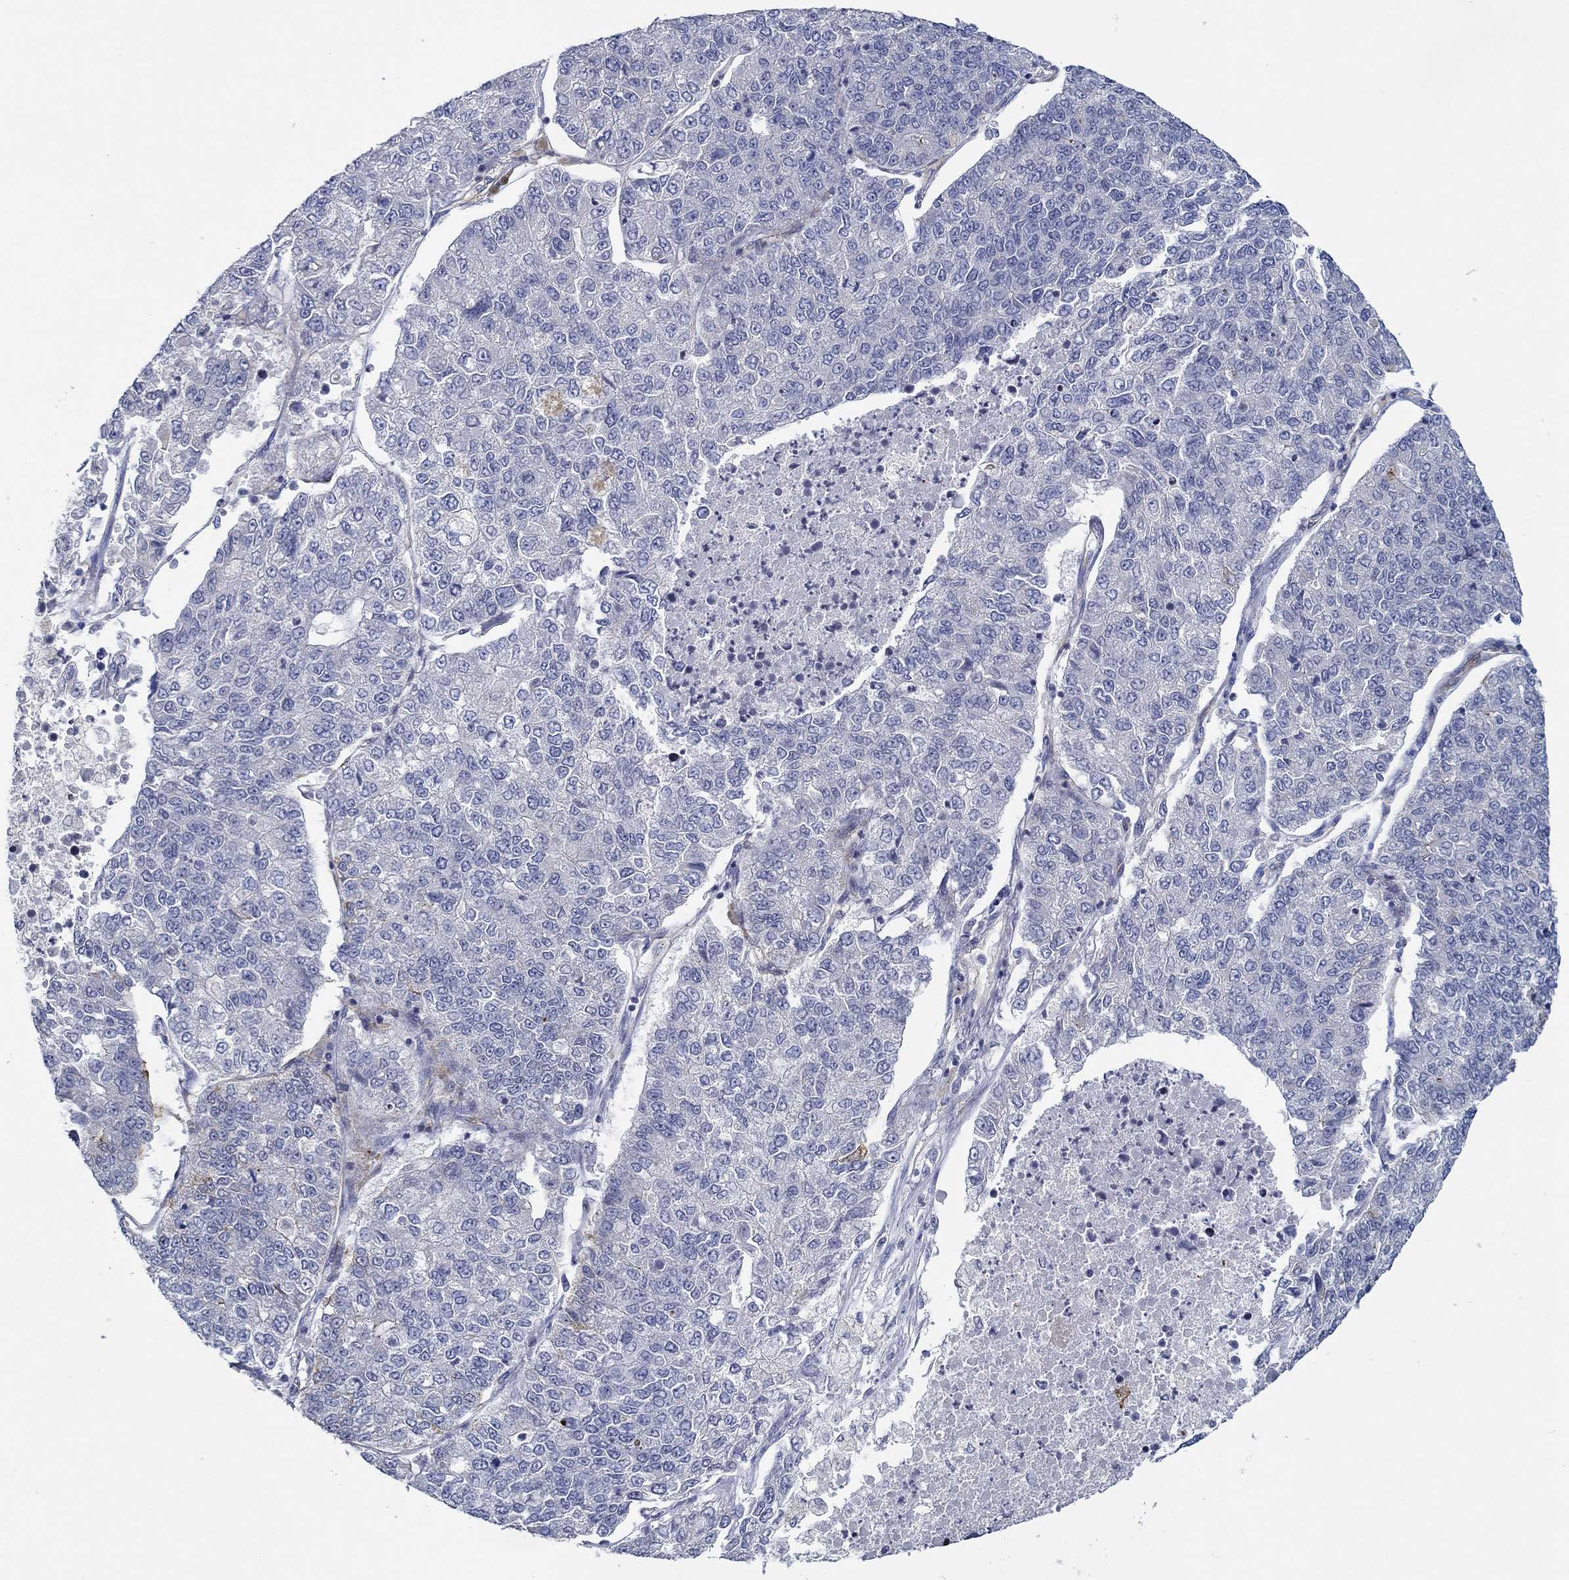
{"staining": {"intensity": "negative", "quantity": "none", "location": "none"}, "tissue": "lung cancer", "cell_type": "Tumor cells", "image_type": "cancer", "snomed": [{"axis": "morphology", "description": "Adenocarcinoma, NOS"}, {"axis": "topography", "description": "Lung"}], "caption": "Protein analysis of adenocarcinoma (lung) demonstrates no significant positivity in tumor cells.", "gene": "GJA5", "patient": {"sex": "male", "age": 49}}